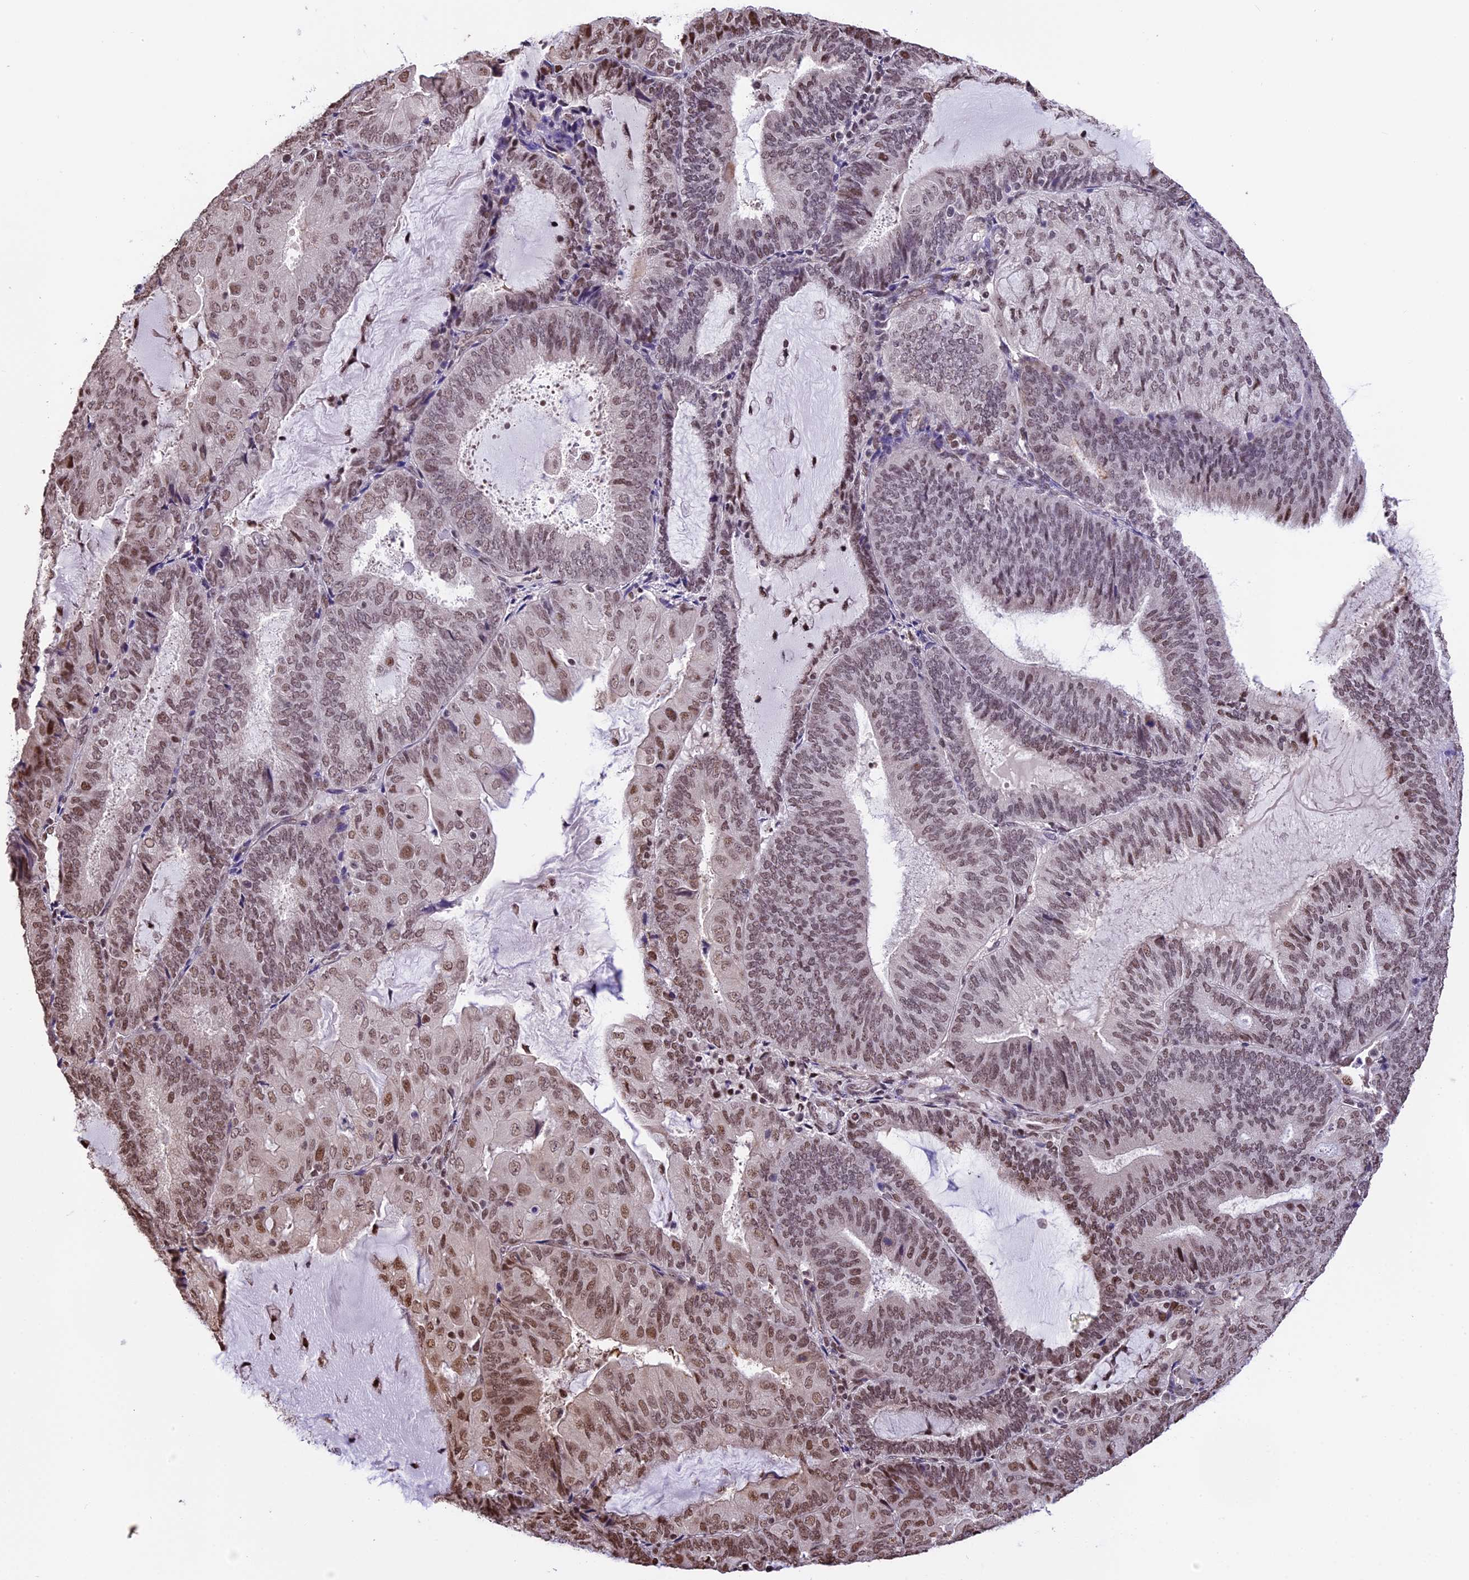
{"staining": {"intensity": "moderate", "quantity": ">75%", "location": "nuclear"}, "tissue": "endometrial cancer", "cell_type": "Tumor cells", "image_type": "cancer", "snomed": [{"axis": "morphology", "description": "Adenocarcinoma, NOS"}, {"axis": "topography", "description": "Endometrium"}], "caption": "The micrograph displays staining of endometrial cancer (adenocarcinoma), revealing moderate nuclear protein expression (brown color) within tumor cells.", "gene": "POLR3E", "patient": {"sex": "female", "age": 81}}